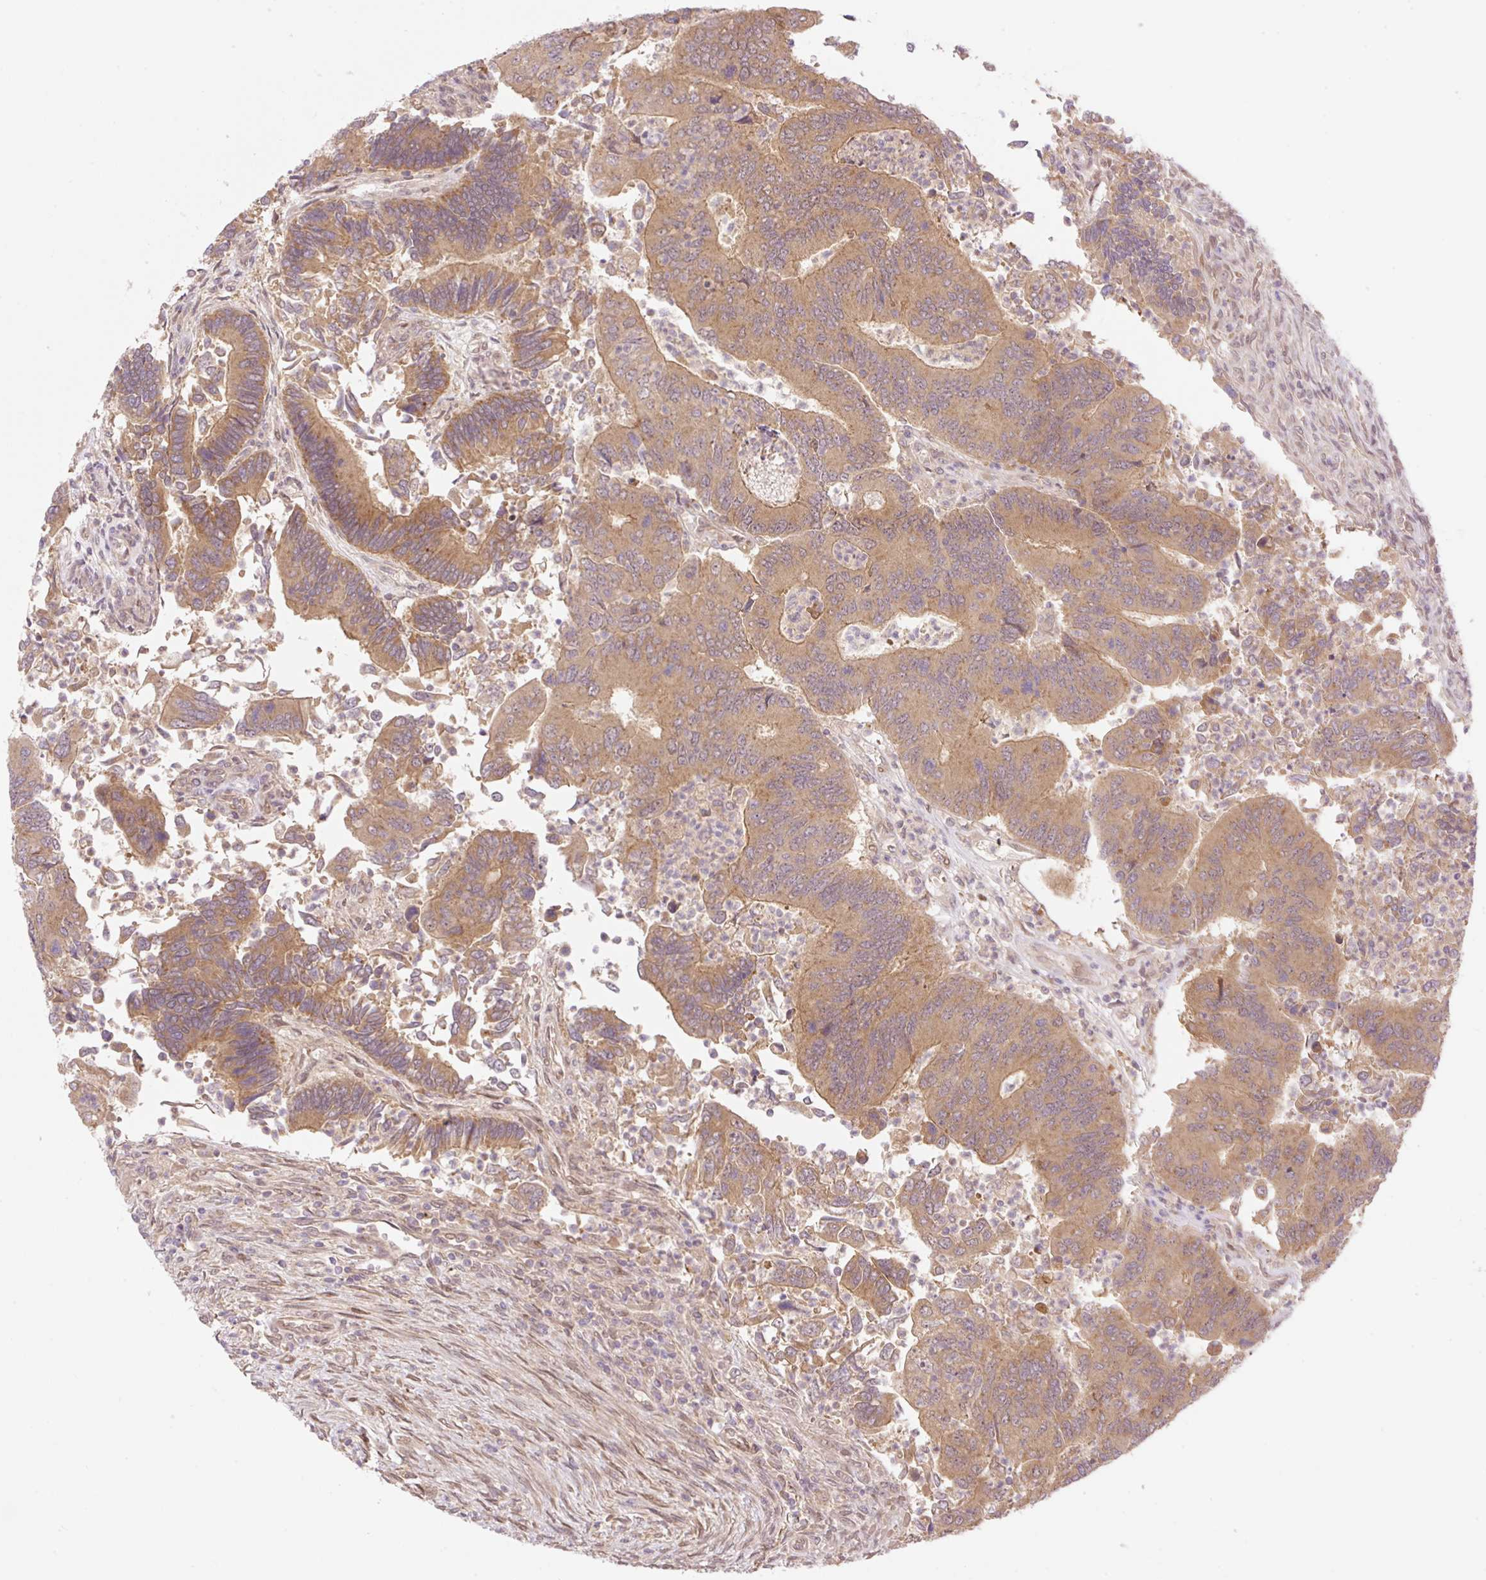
{"staining": {"intensity": "moderate", "quantity": ">75%", "location": "cytoplasmic/membranous"}, "tissue": "colorectal cancer", "cell_type": "Tumor cells", "image_type": "cancer", "snomed": [{"axis": "morphology", "description": "Adenocarcinoma, NOS"}, {"axis": "topography", "description": "Colon"}], "caption": "DAB immunohistochemical staining of colorectal cancer (adenocarcinoma) demonstrates moderate cytoplasmic/membranous protein staining in approximately >75% of tumor cells. The staining is performed using DAB (3,3'-diaminobenzidine) brown chromogen to label protein expression. The nuclei are counter-stained blue using hematoxylin.", "gene": "VPS25", "patient": {"sex": "female", "age": 67}}